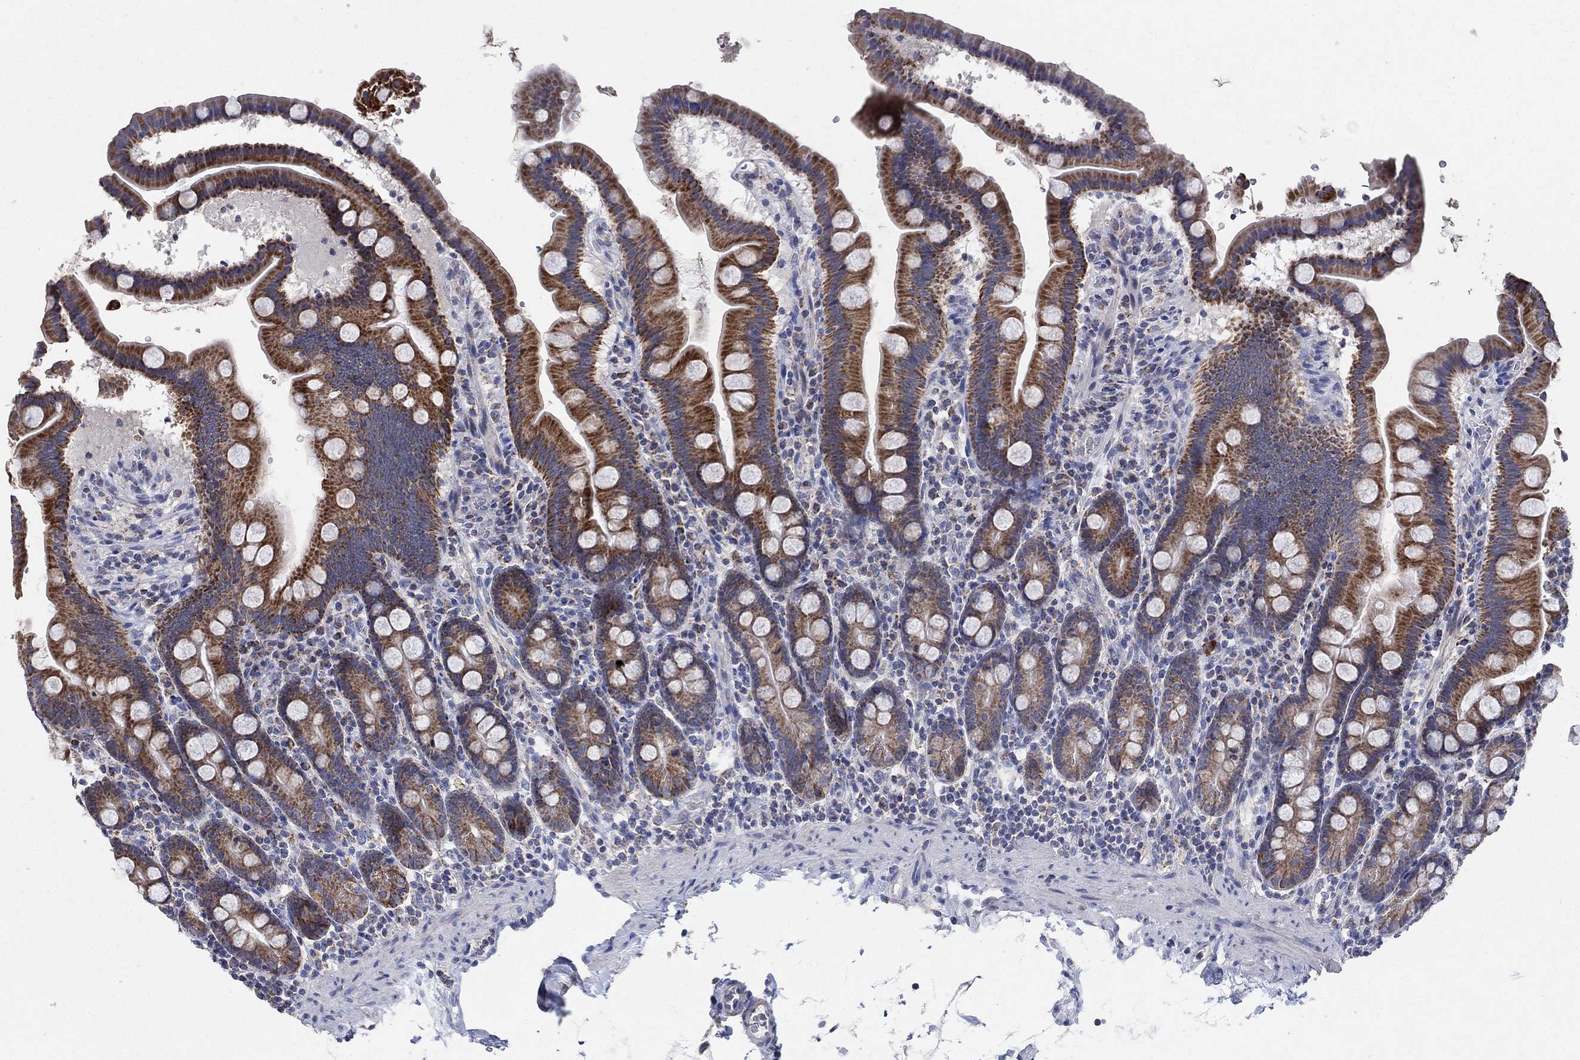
{"staining": {"intensity": "strong", "quantity": ">75%", "location": "cytoplasmic/membranous"}, "tissue": "duodenum", "cell_type": "Glandular cells", "image_type": "normal", "snomed": [{"axis": "morphology", "description": "Normal tissue, NOS"}, {"axis": "topography", "description": "Duodenum"}], "caption": "Immunohistochemical staining of benign human duodenum exhibits strong cytoplasmic/membranous protein staining in about >75% of glandular cells.", "gene": "C9orf85", "patient": {"sex": "male", "age": 59}}